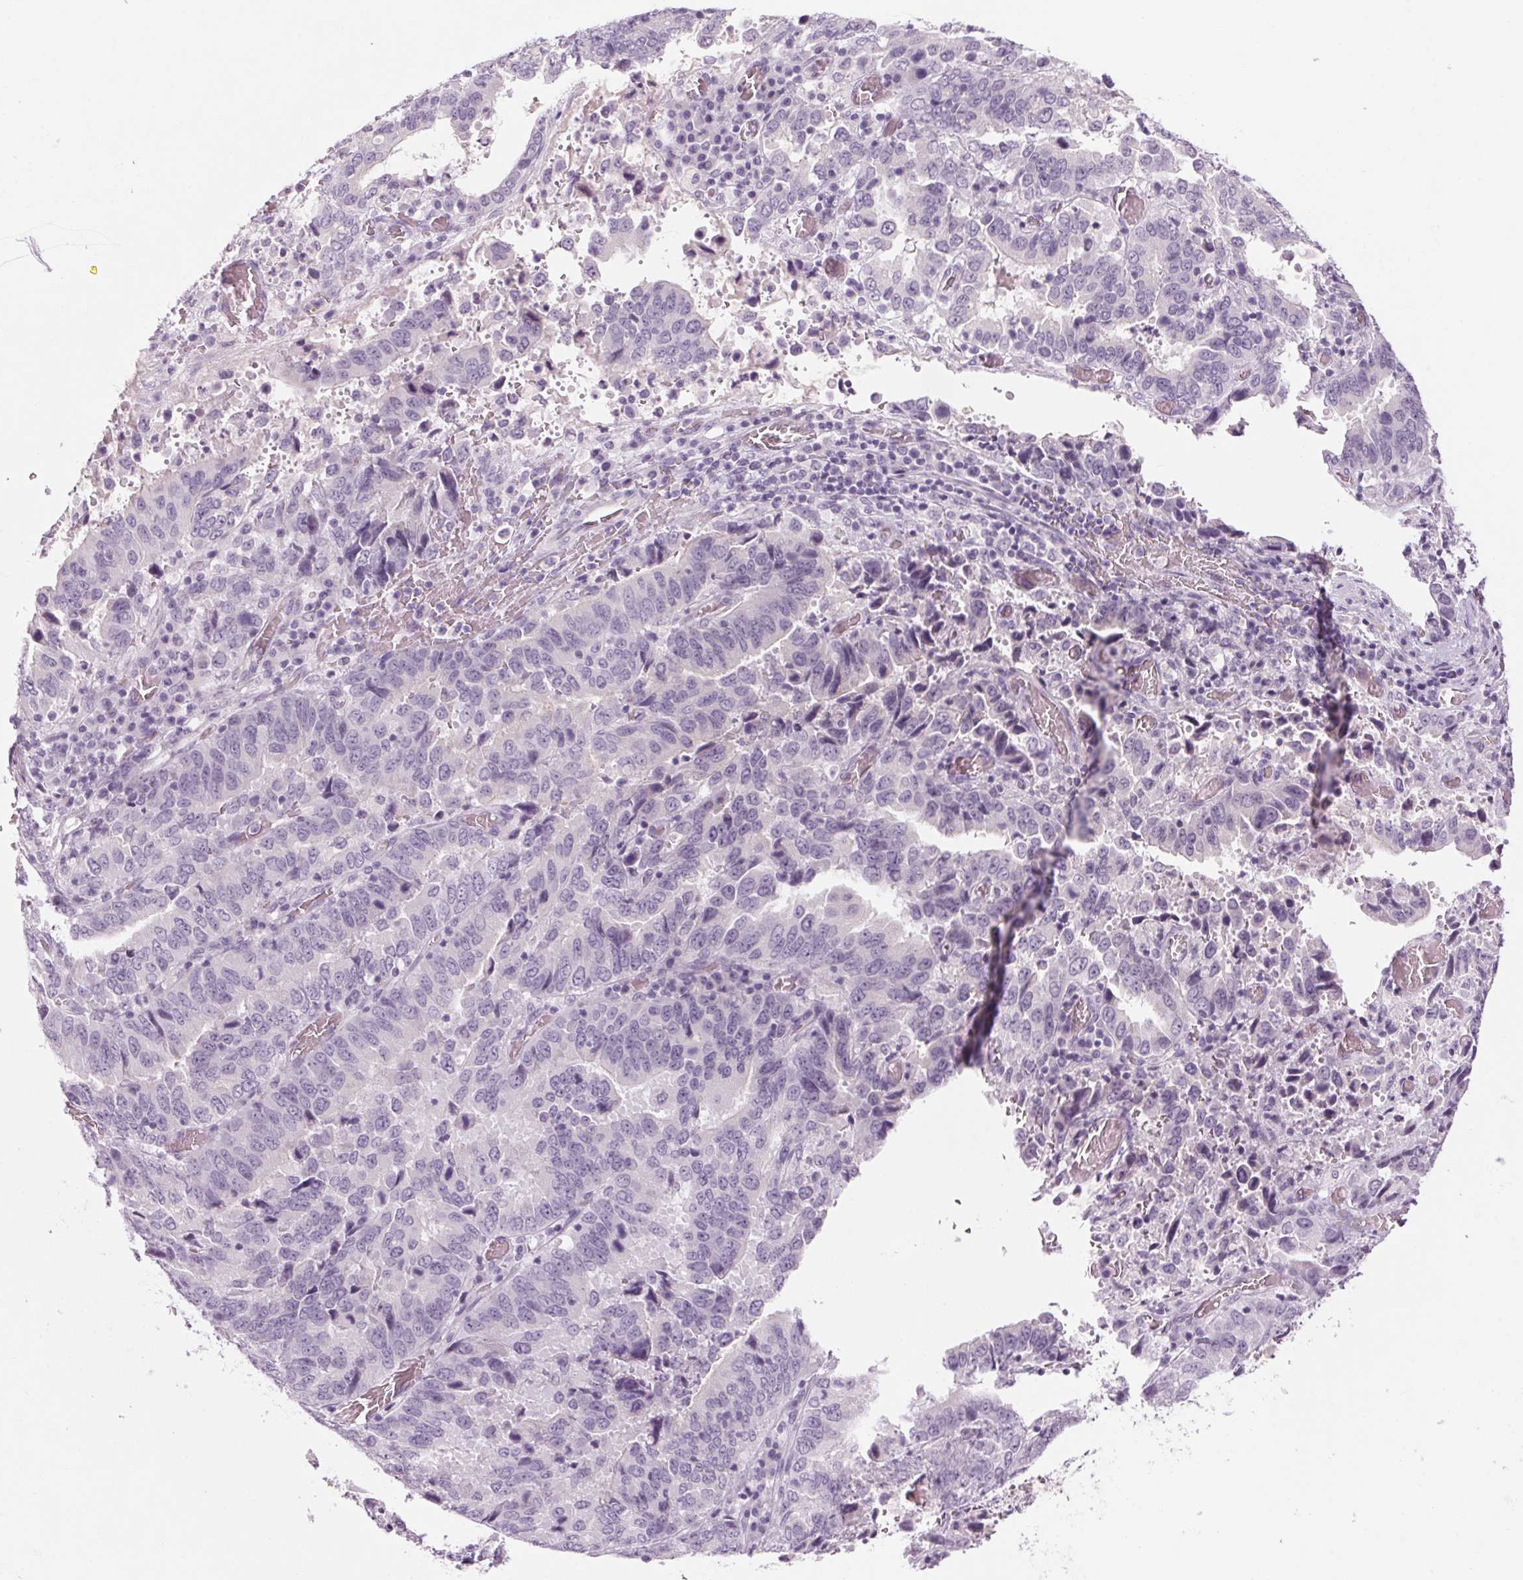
{"staining": {"intensity": "negative", "quantity": "none", "location": "none"}, "tissue": "stomach cancer", "cell_type": "Tumor cells", "image_type": "cancer", "snomed": [{"axis": "morphology", "description": "Adenocarcinoma, NOS"}, {"axis": "topography", "description": "Stomach, upper"}], "caption": "The IHC photomicrograph has no significant positivity in tumor cells of adenocarcinoma (stomach) tissue. The staining was performed using DAB to visualize the protein expression in brown, while the nuclei were stained in blue with hematoxylin (Magnification: 20x).", "gene": "RPTN", "patient": {"sex": "male", "age": 74}}